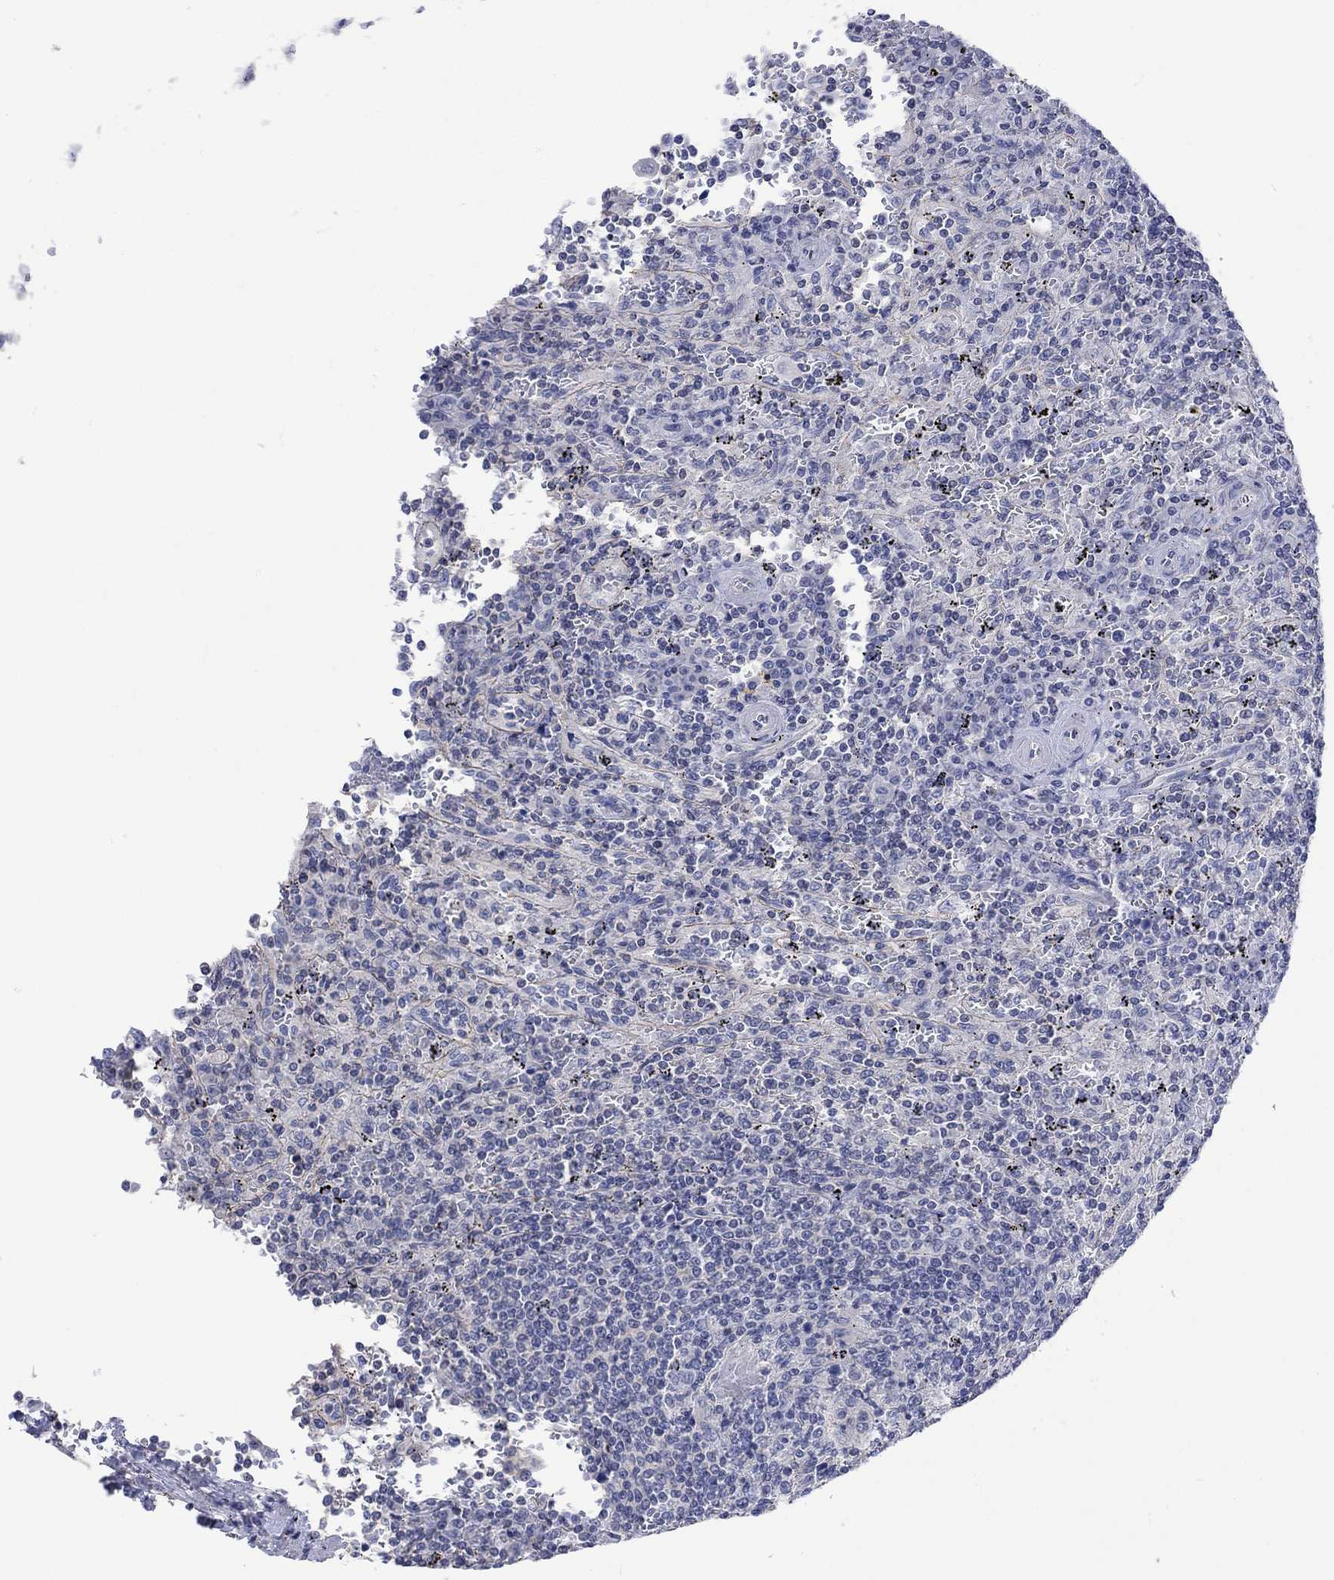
{"staining": {"intensity": "negative", "quantity": "none", "location": "none"}, "tissue": "lymphoma", "cell_type": "Tumor cells", "image_type": "cancer", "snomed": [{"axis": "morphology", "description": "Malignant lymphoma, non-Hodgkin's type, Low grade"}, {"axis": "topography", "description": "Spleen"}], "caption": "Tumor cells are negative for protein expression in human lymphoma. (DAB immunohistochemistry (IHC), high magnification).", "gene": "AGRP", "patient": {"sex": "male", "age": 62}}